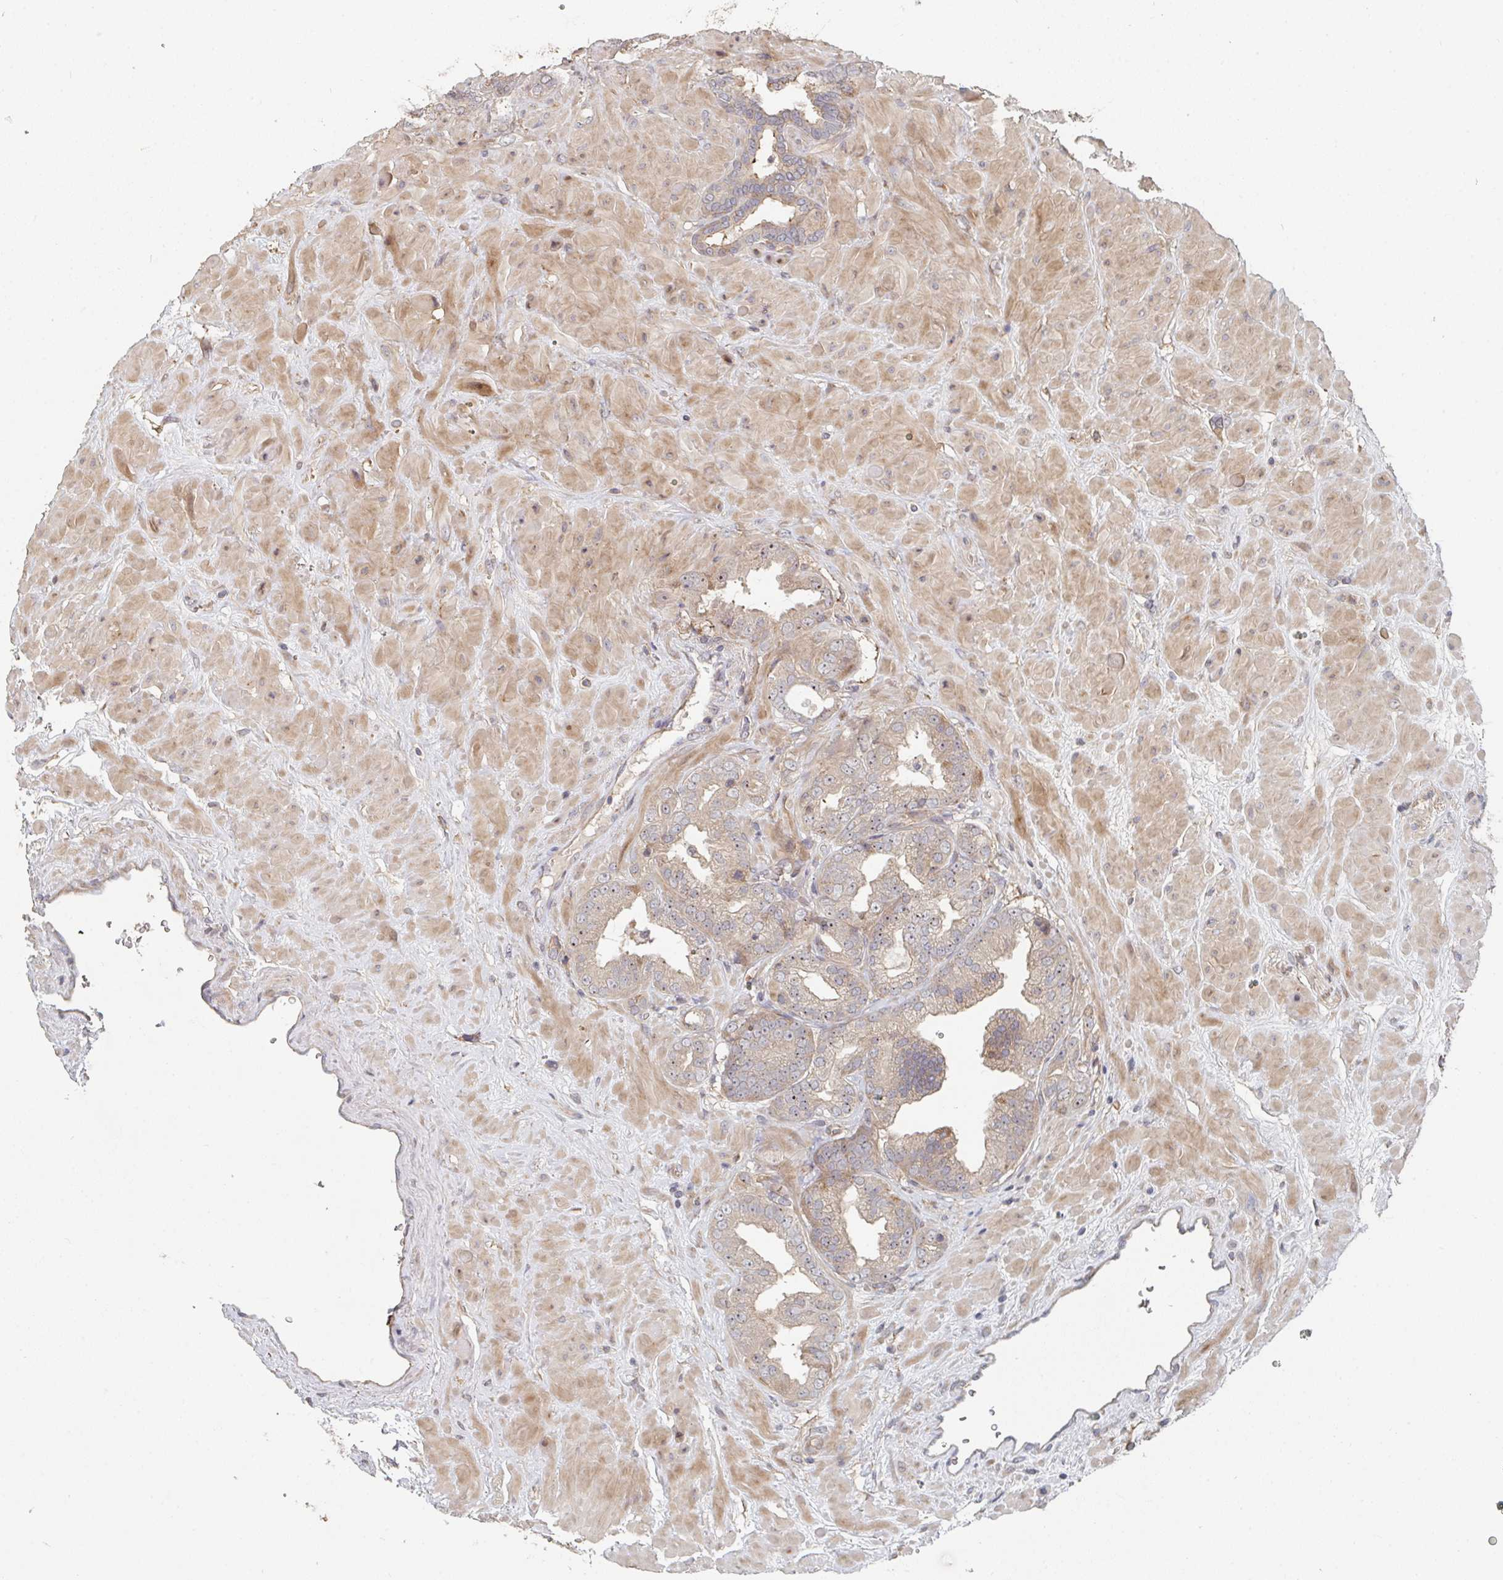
{"staining": {"intensity": "weak", "quantity": "25%-75%", "location": "cytoplasmic/membranous"}, "tissue": "prostate cancer", "cell_type": "Tumor cells", "image_type": "cancer", "snomed": [{"axis": "morphology", "description": "Adenocarcinoma, High grade"}, {"axis": "topography", "description": "Prostate"}], "caption": "Immunohistochemical staining of prostate adenocarcinoma (high-grade) displays low levels of weak cytoplasmic/membranous staining in approximately 25%-75% of tumor cells. (DAB (3,3'-diaminobenzidine) = brown stain, brightfield microscopy at high magnification).", "gene": "PTEN", "patient": {"sex": "male", "age": 68}}